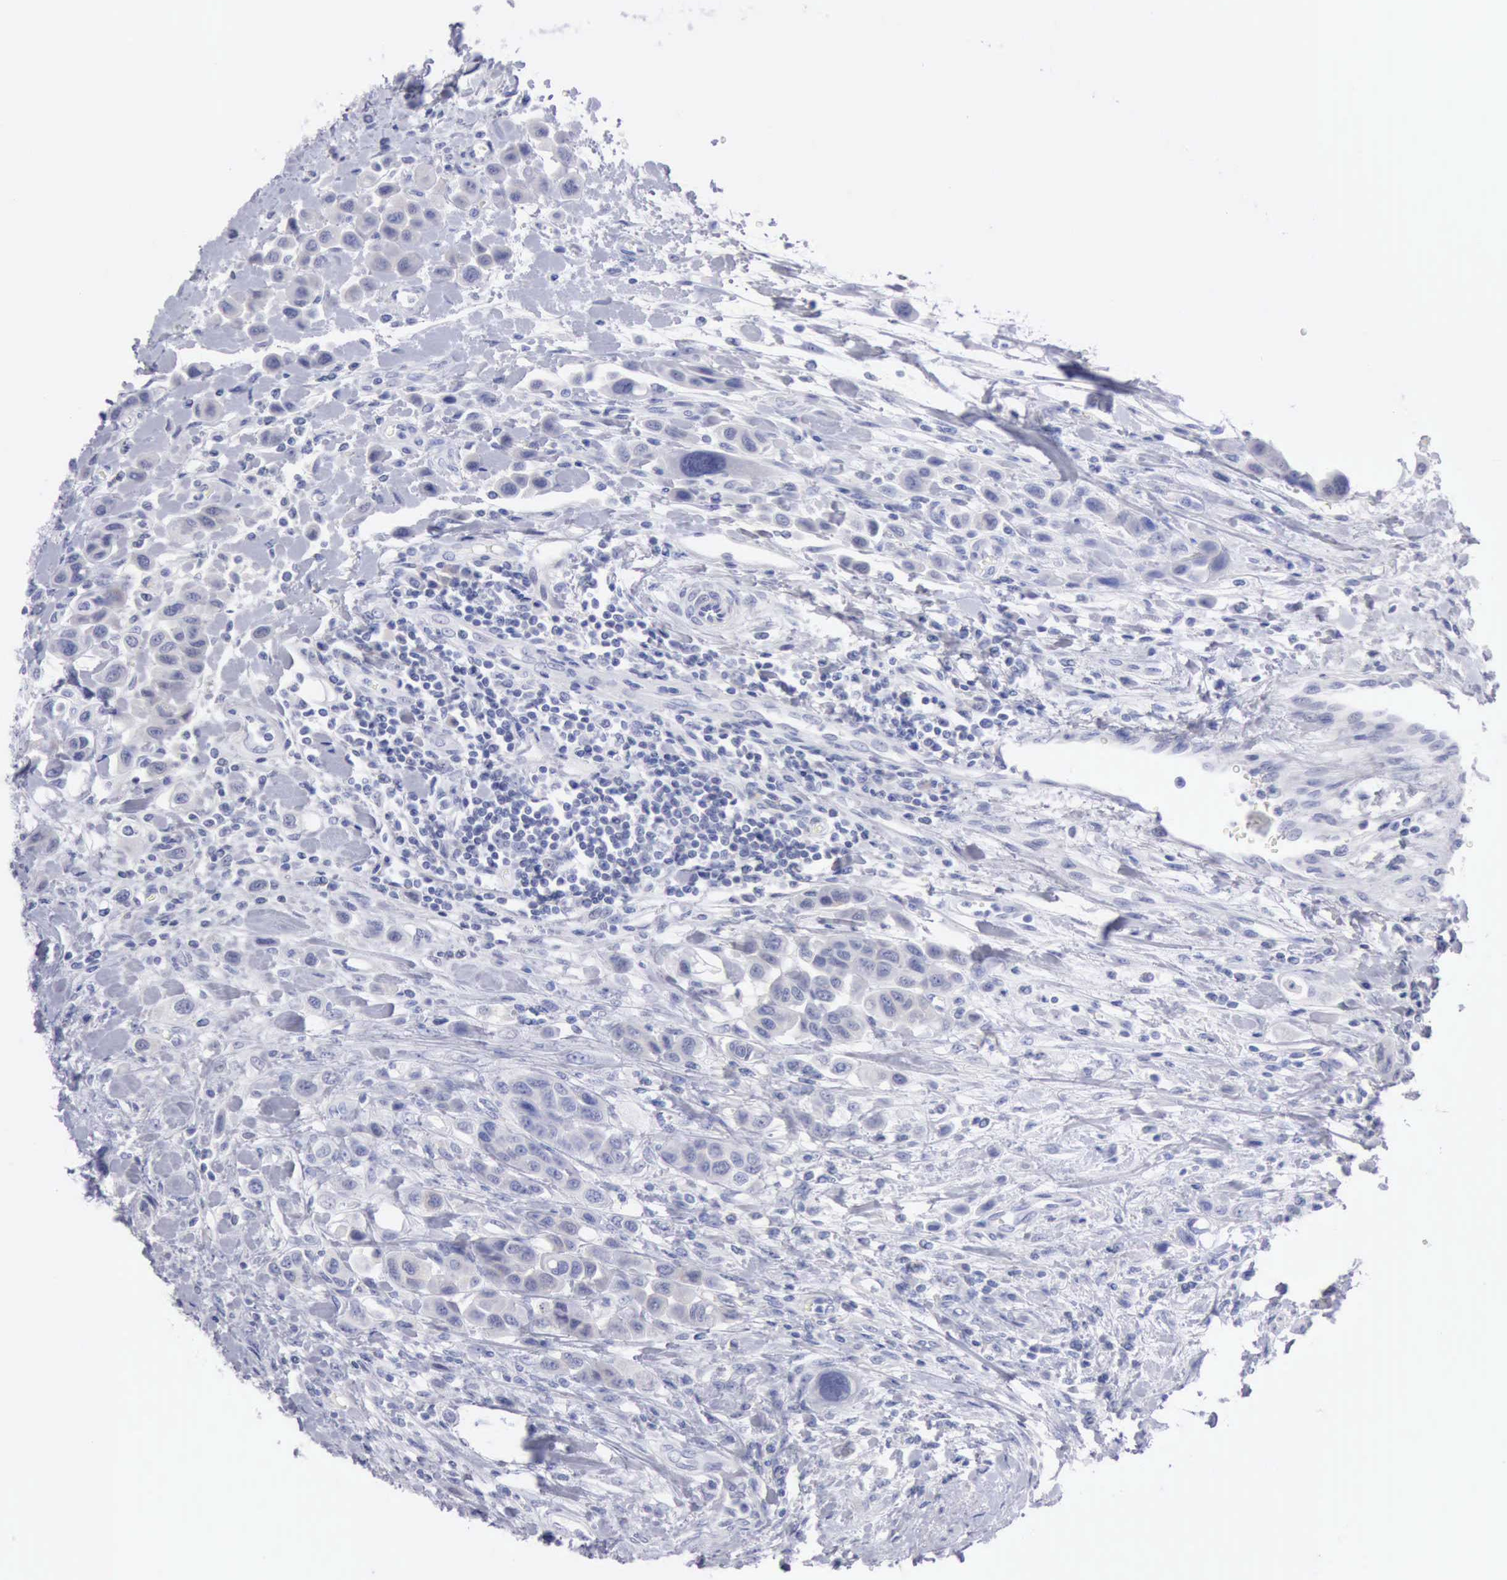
{"staining": {"intensity": "negative", "quantity": "none", "location": "none"}, "tissue": "urothelial cancer", "cell_type": "Tumor cells", "image_type": "cancer", "snomed": [{"axis": "morphology", "description": "Urothelial carcinoma, High grade"}, {"axis": "topography", "description": "Urinary bladder"}], "caption": "Immunohistochemistry (IHC) histopathology image of neoplastic tissue: urothelial cancer stained with DAB displays no significant protein staining in tumor cells.", "gene": "ANGEL1", "patient": {"sex": "male", "age": 50}}